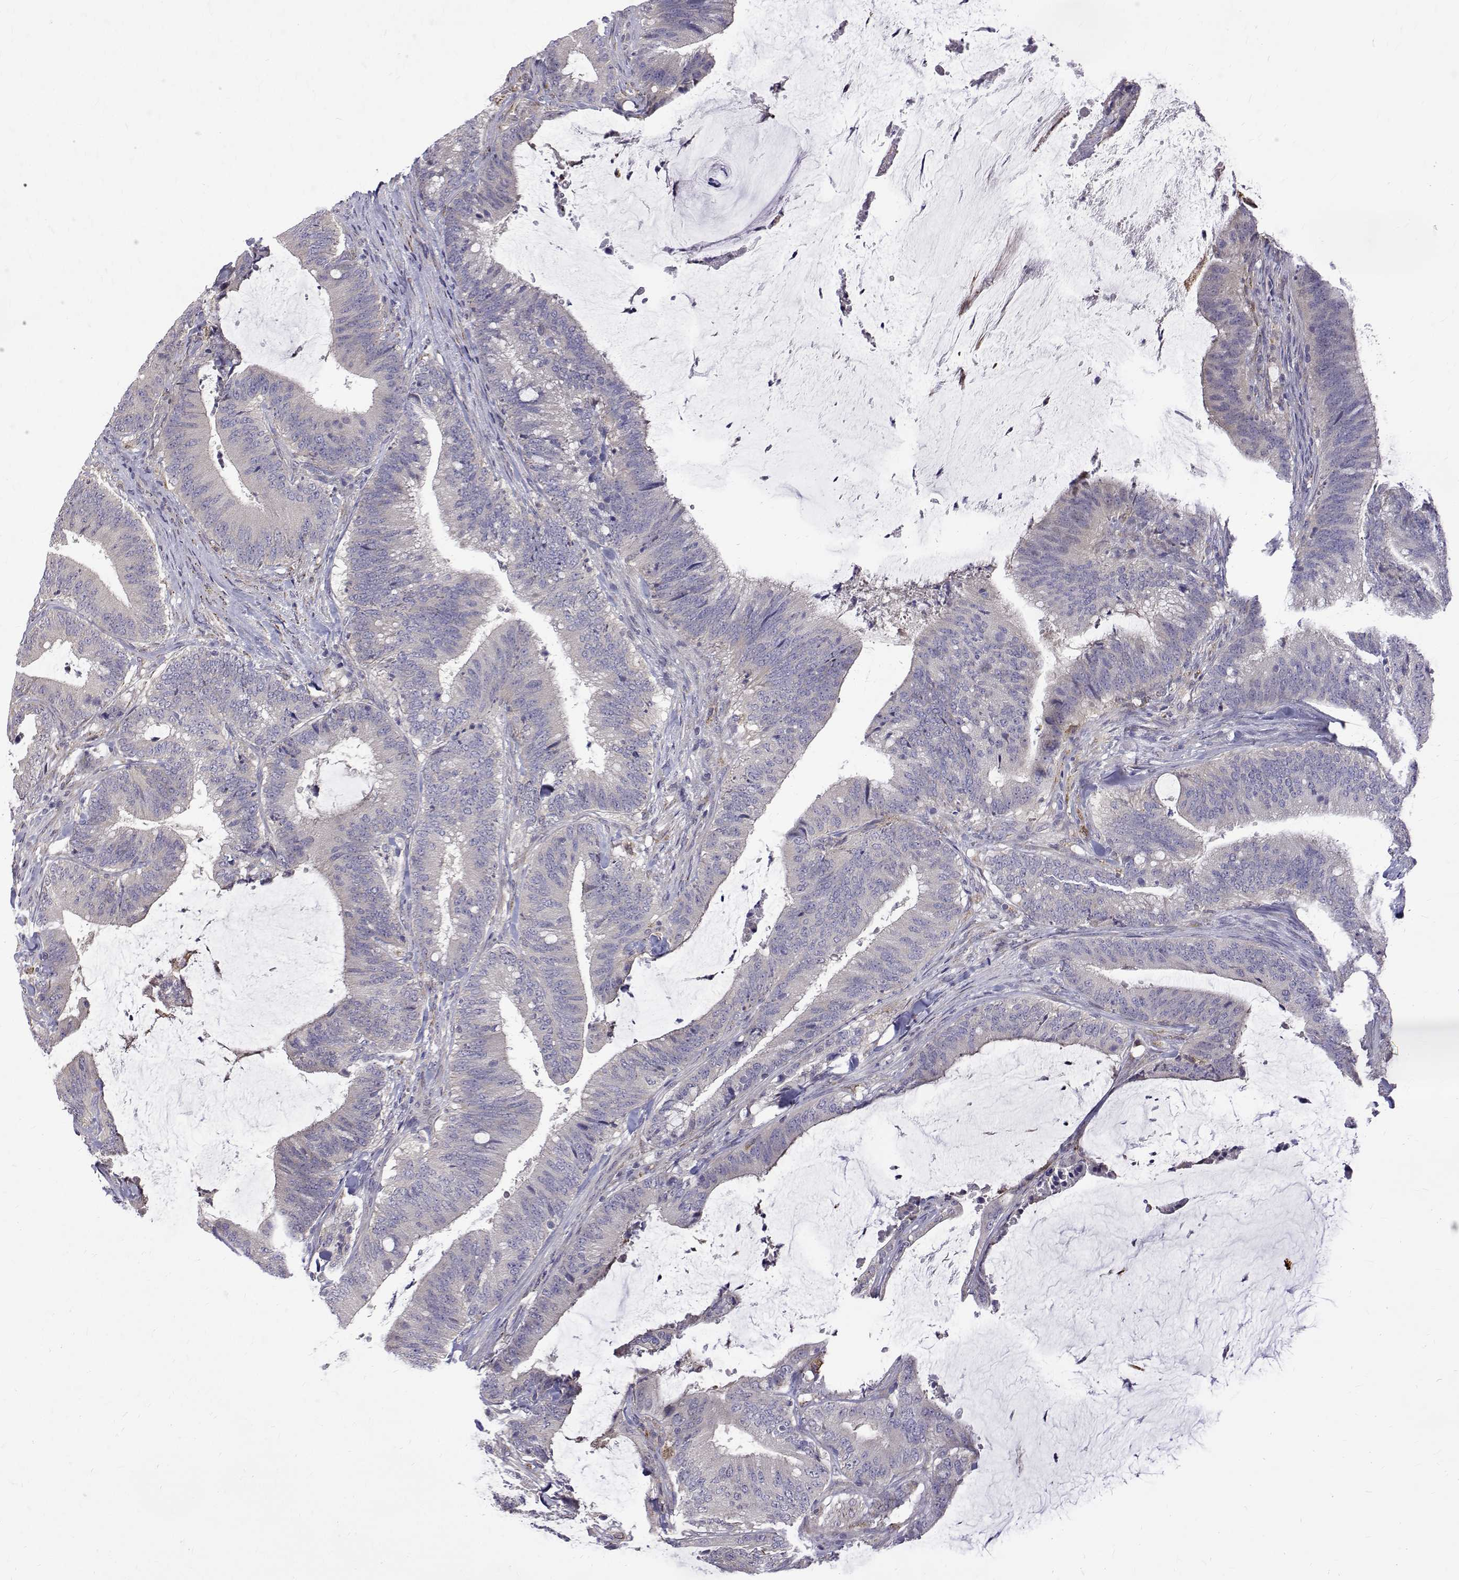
{"staining": {"intensity": "negative", "quantity": "none", "location": "none"}, "tissue": "colorectal cancer", "cell_type": "Tumor cells", "image_type": "cancer", "snomed": [{"axis": "morphology", "description": "Adenocarcinoma, NOS"}, {"axis": "topography", "description": "Colon"}], "caption": "Adenocarcinoma (colorectal) was stained to show a protein in brown. There is no significant expression in tumor cells.", "gene": "PADI1", "patient": {"sex": "female", "age": 43}}